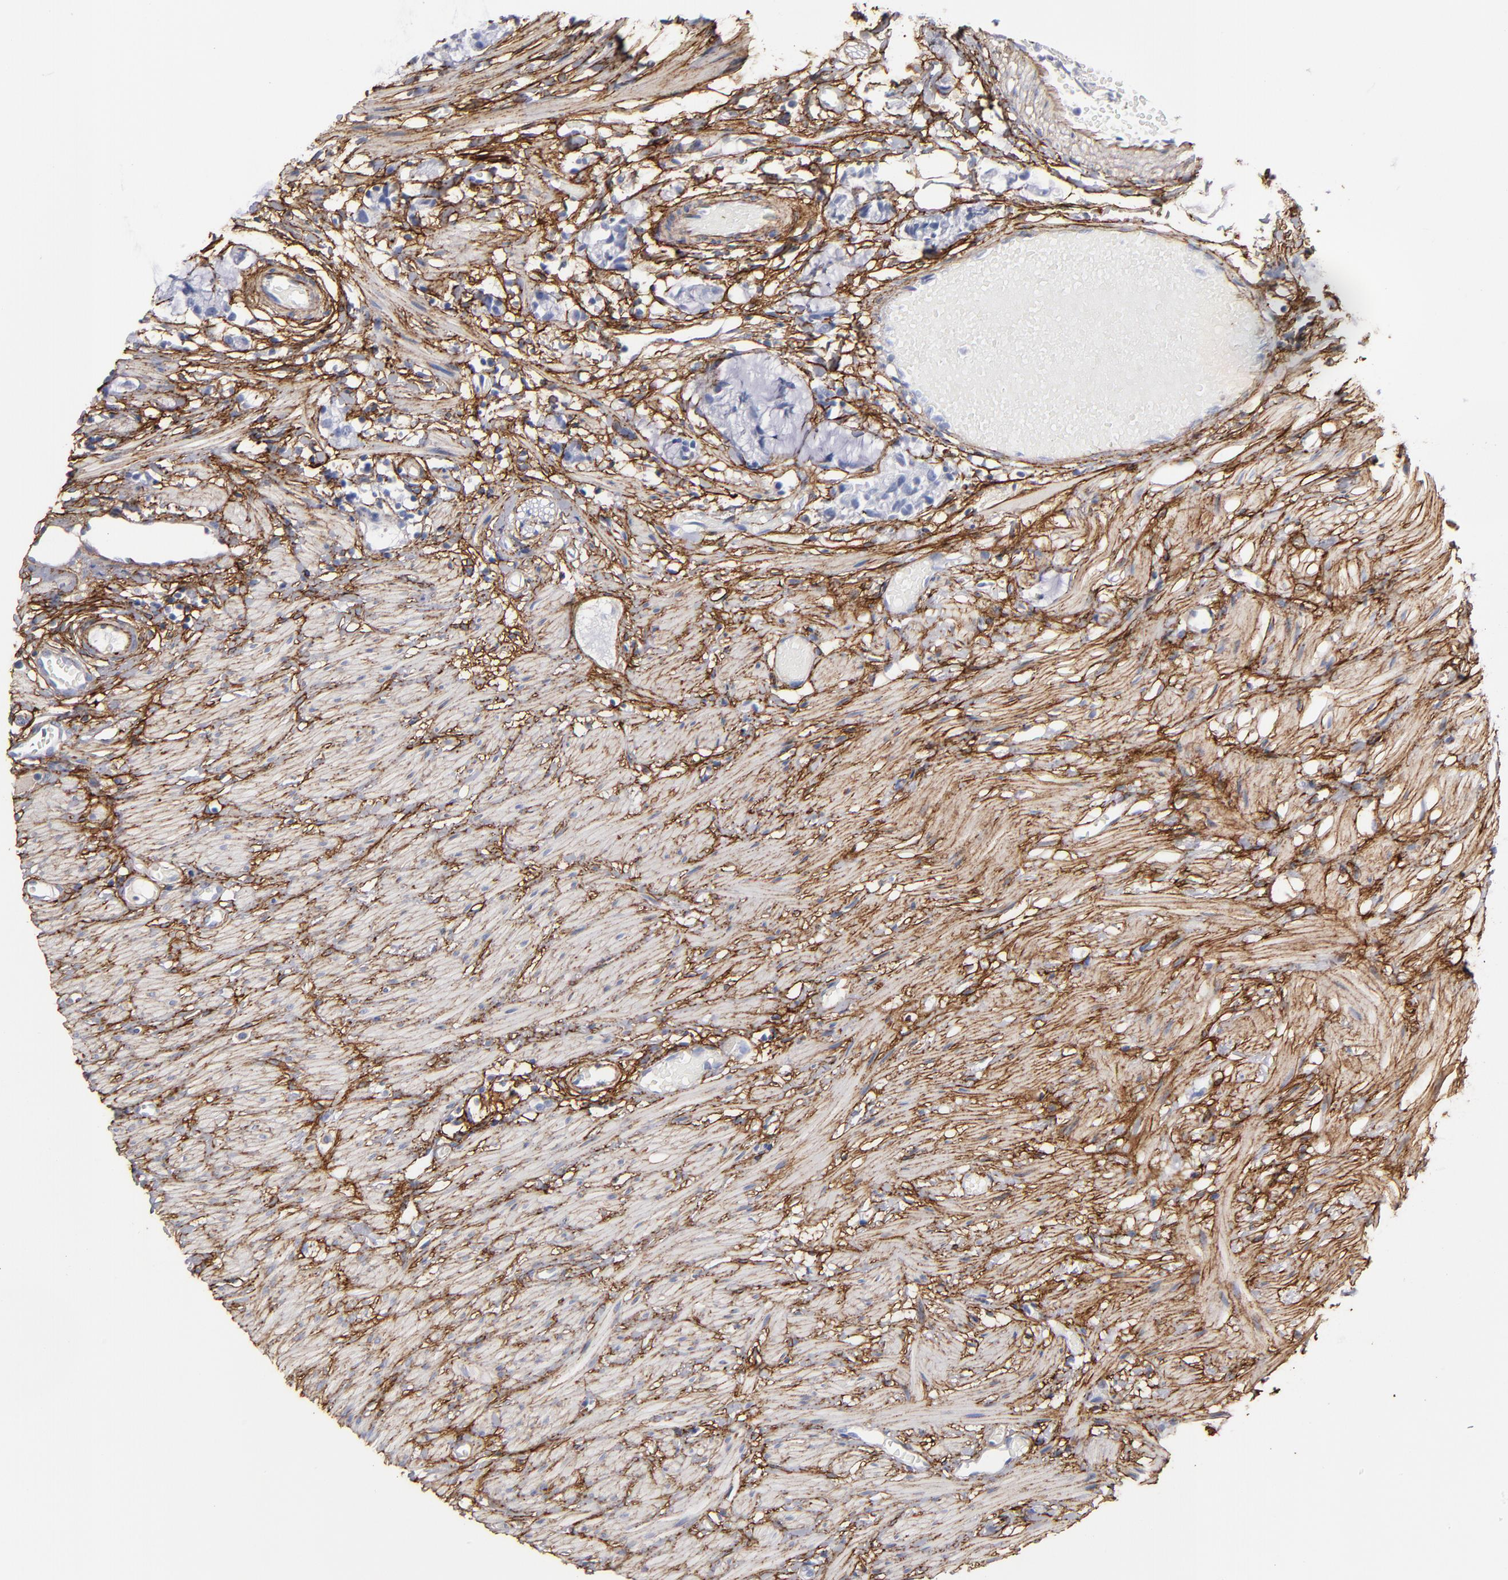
{"staining": {"intensity": "negative", "quantity": "none", "location": "none"}, "tissue": "colorectal cancer", "cell_type": "Tumor cells", "image_type": "cancer", "snomed": [{"axis": "morphology", "description": "Adenocarcinoma, NOS"}, {"axis": "topography", "description": "Colon"}], "caption": "A photomicrograph of colorectal cancer stained for a protein demonstrates no brown staining in tumor cells. The staining is performed using DAB brown chromogen with nuclei counter-stained in using hematoxylin.", "gene": "EMILIN1", "patient": {"sex": "male", "age": 14}}